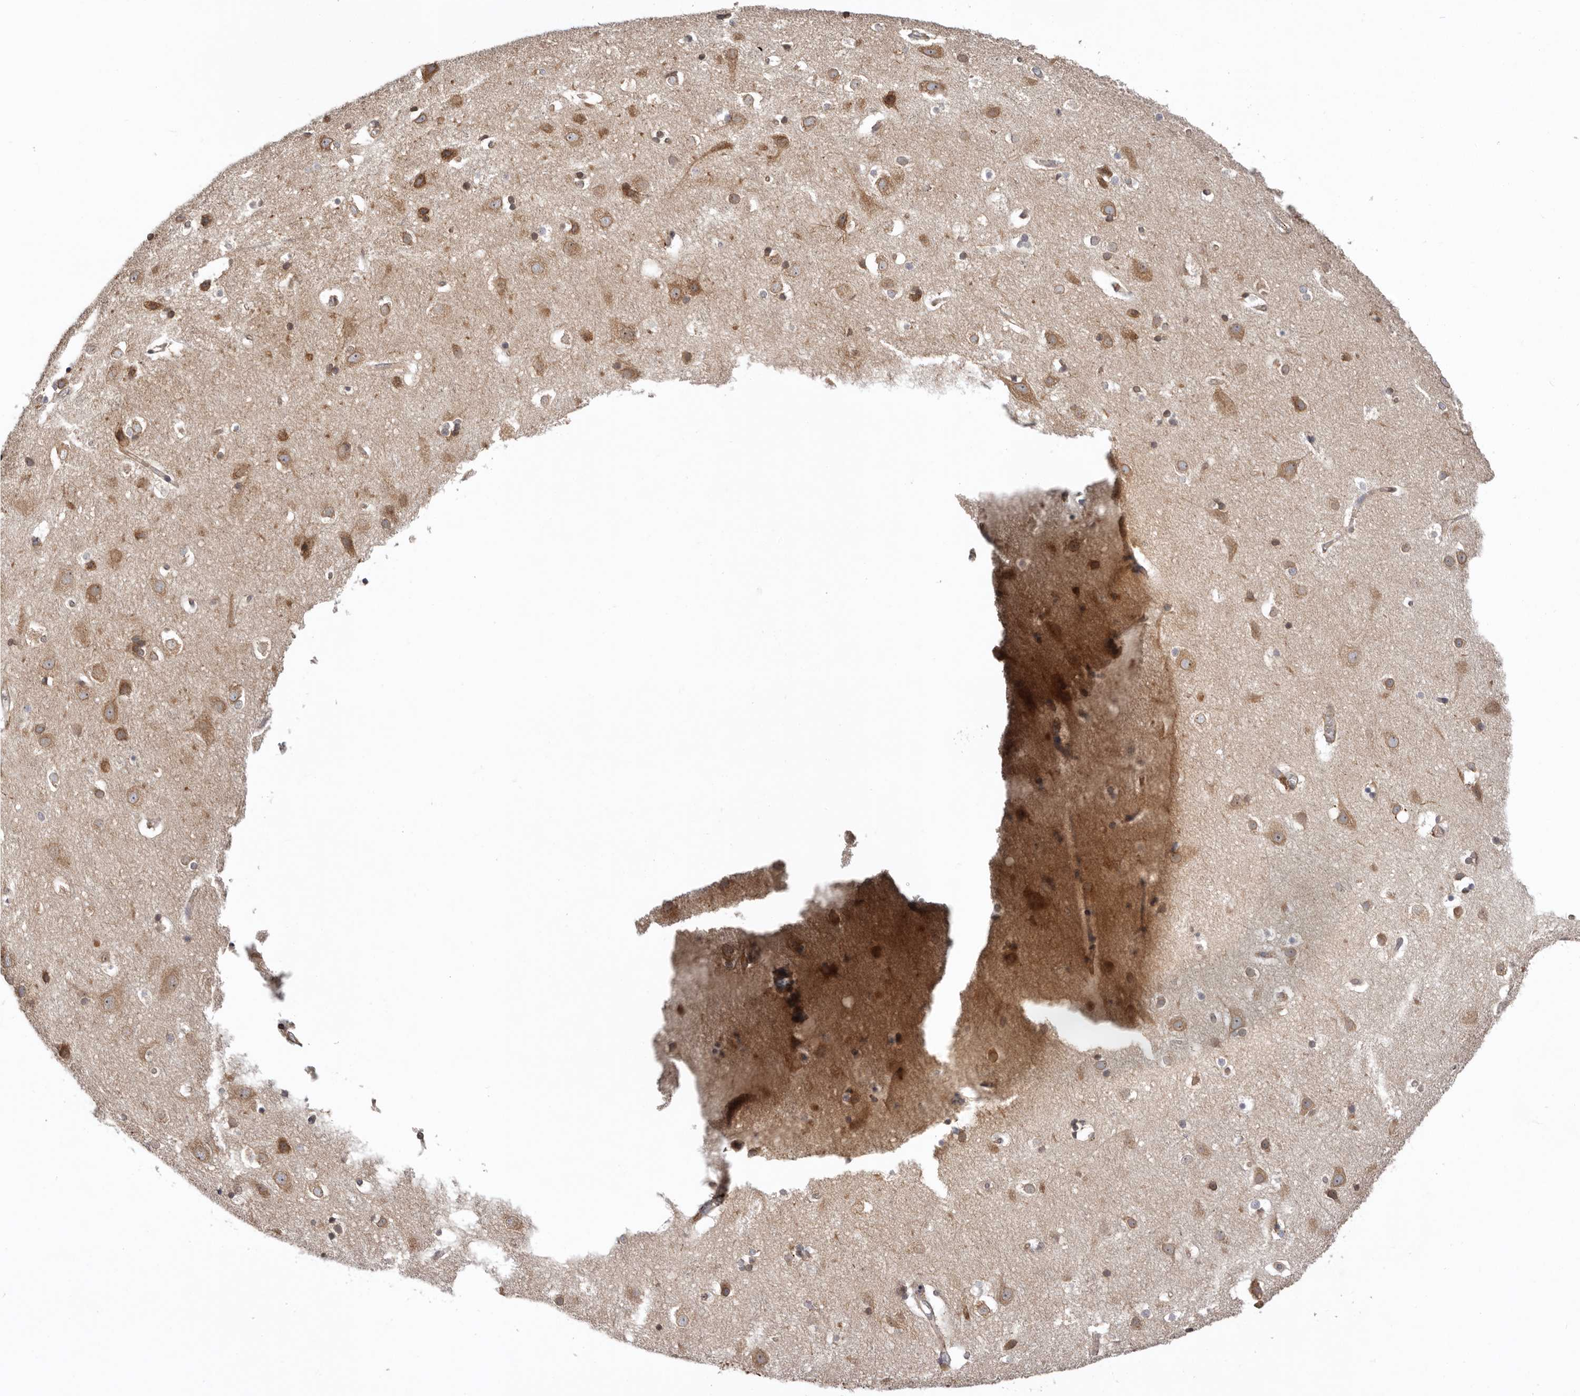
{"staining": {"intensity": "weak", "quantity": ">75%", "location": "cytoplasmic/membranous"}, "tissue": "cerebral cortex", "cell_type": "Endothelial cells", "image_type": "normal", "snomed": [{"axis": "morphology", "description": "Normal tissue, NOS"}, {"axis": "topography", "description": "Cerebral cortex"}], "caption": "Human cerebral cortex stained with a brown dye displays weak cytoplasmic/membranous positive positivity in approximately >75% of endothelial cells.", "gene": "TMUB1", "patient": {"sex": "male", "age": 54}}